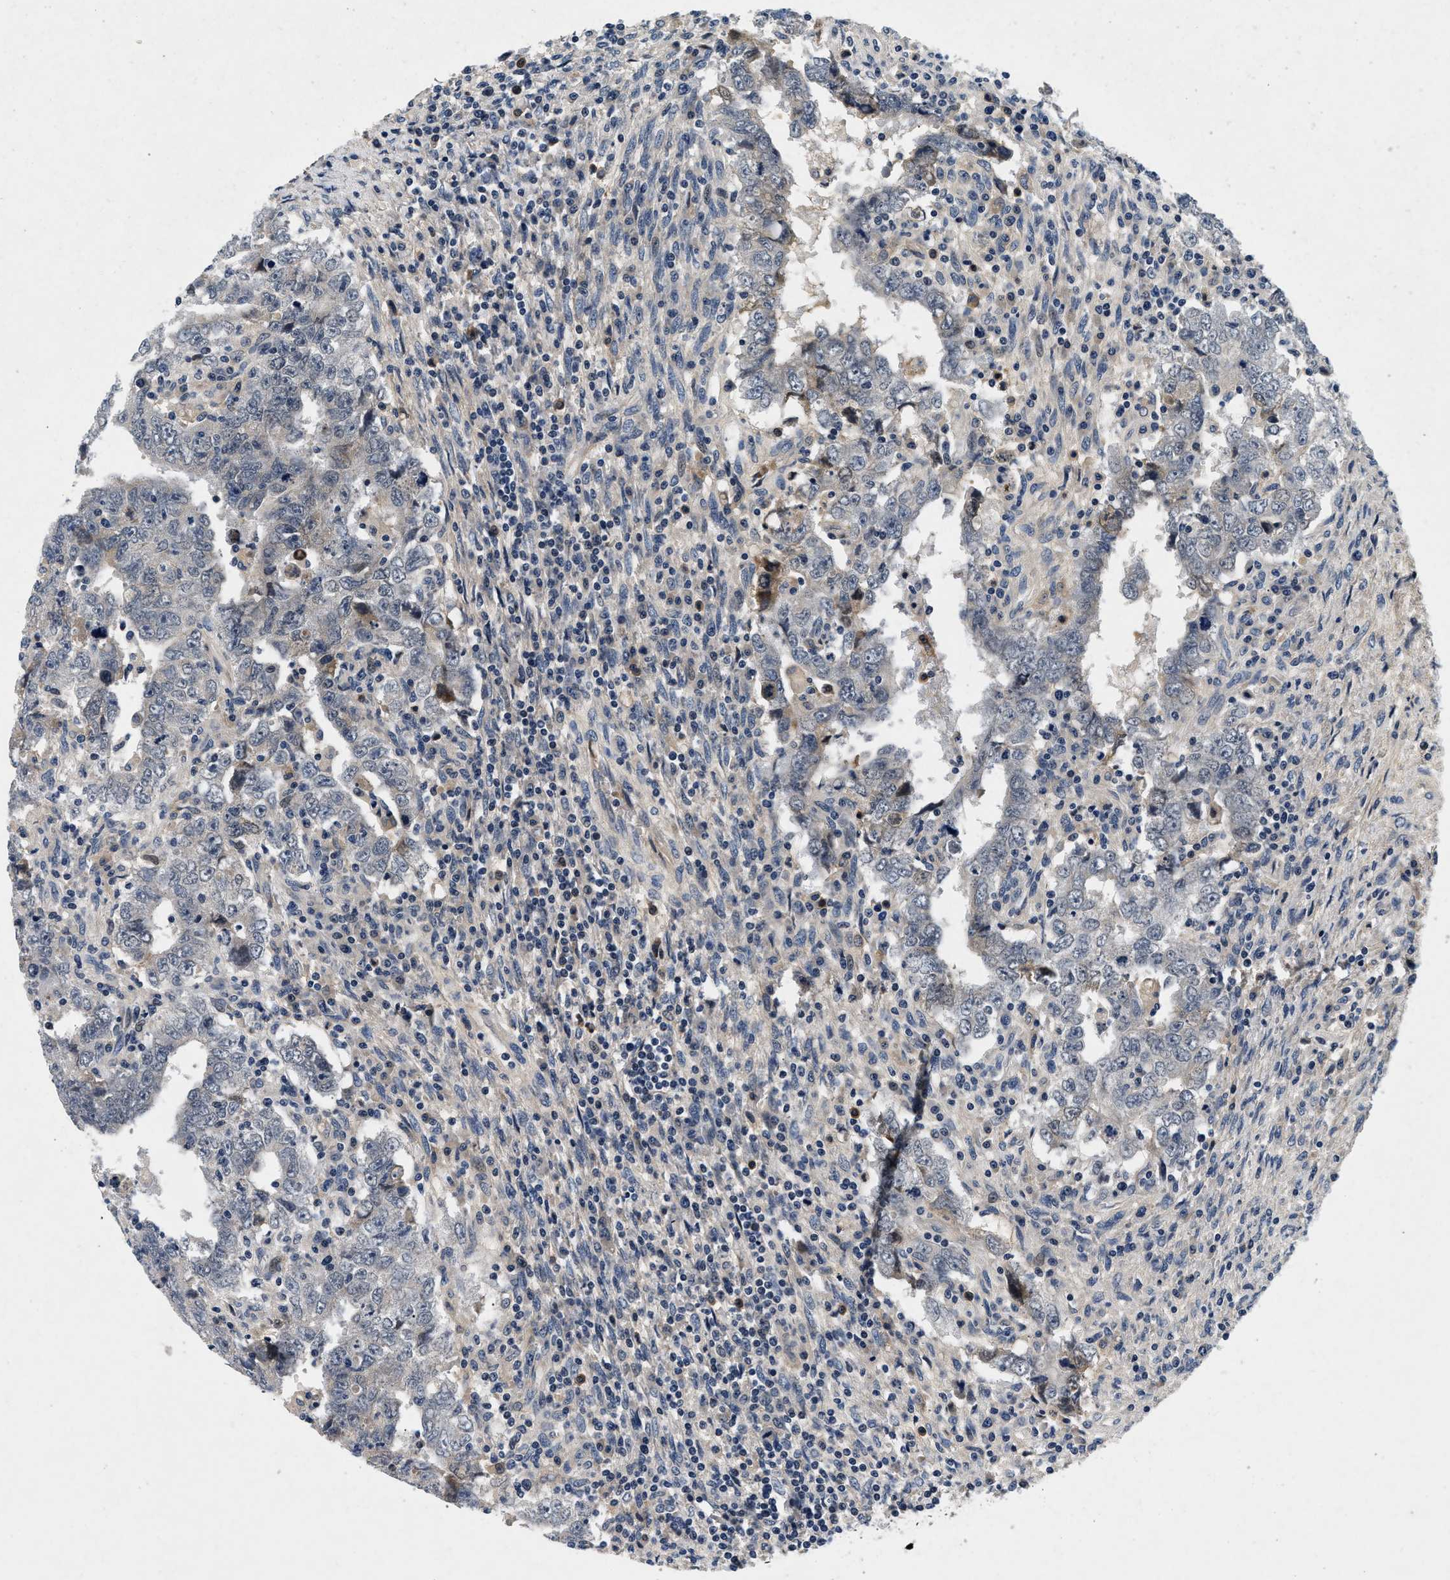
{"staining": {"intensity": "weak", "quantity": "25%-75%", "location": "cytoplasmic/membranous"}, "tissue": "testis cancer", "cell_type": "Tumor cells", "image_type": "cancer", "snomed": [{"axis": "morphology", "description": "Carcinoma, Embryonal, NOS"}, {"axis": "topography", "description": "Testis"}], "caption": "This is an image of IHC staining of embryonal carcinoma (testis), which shows weak positivity in the cytoplasmic/membranous of tumor cells.", "gene": "PDP1", "patient": {"sex": "male", "age": 26}}